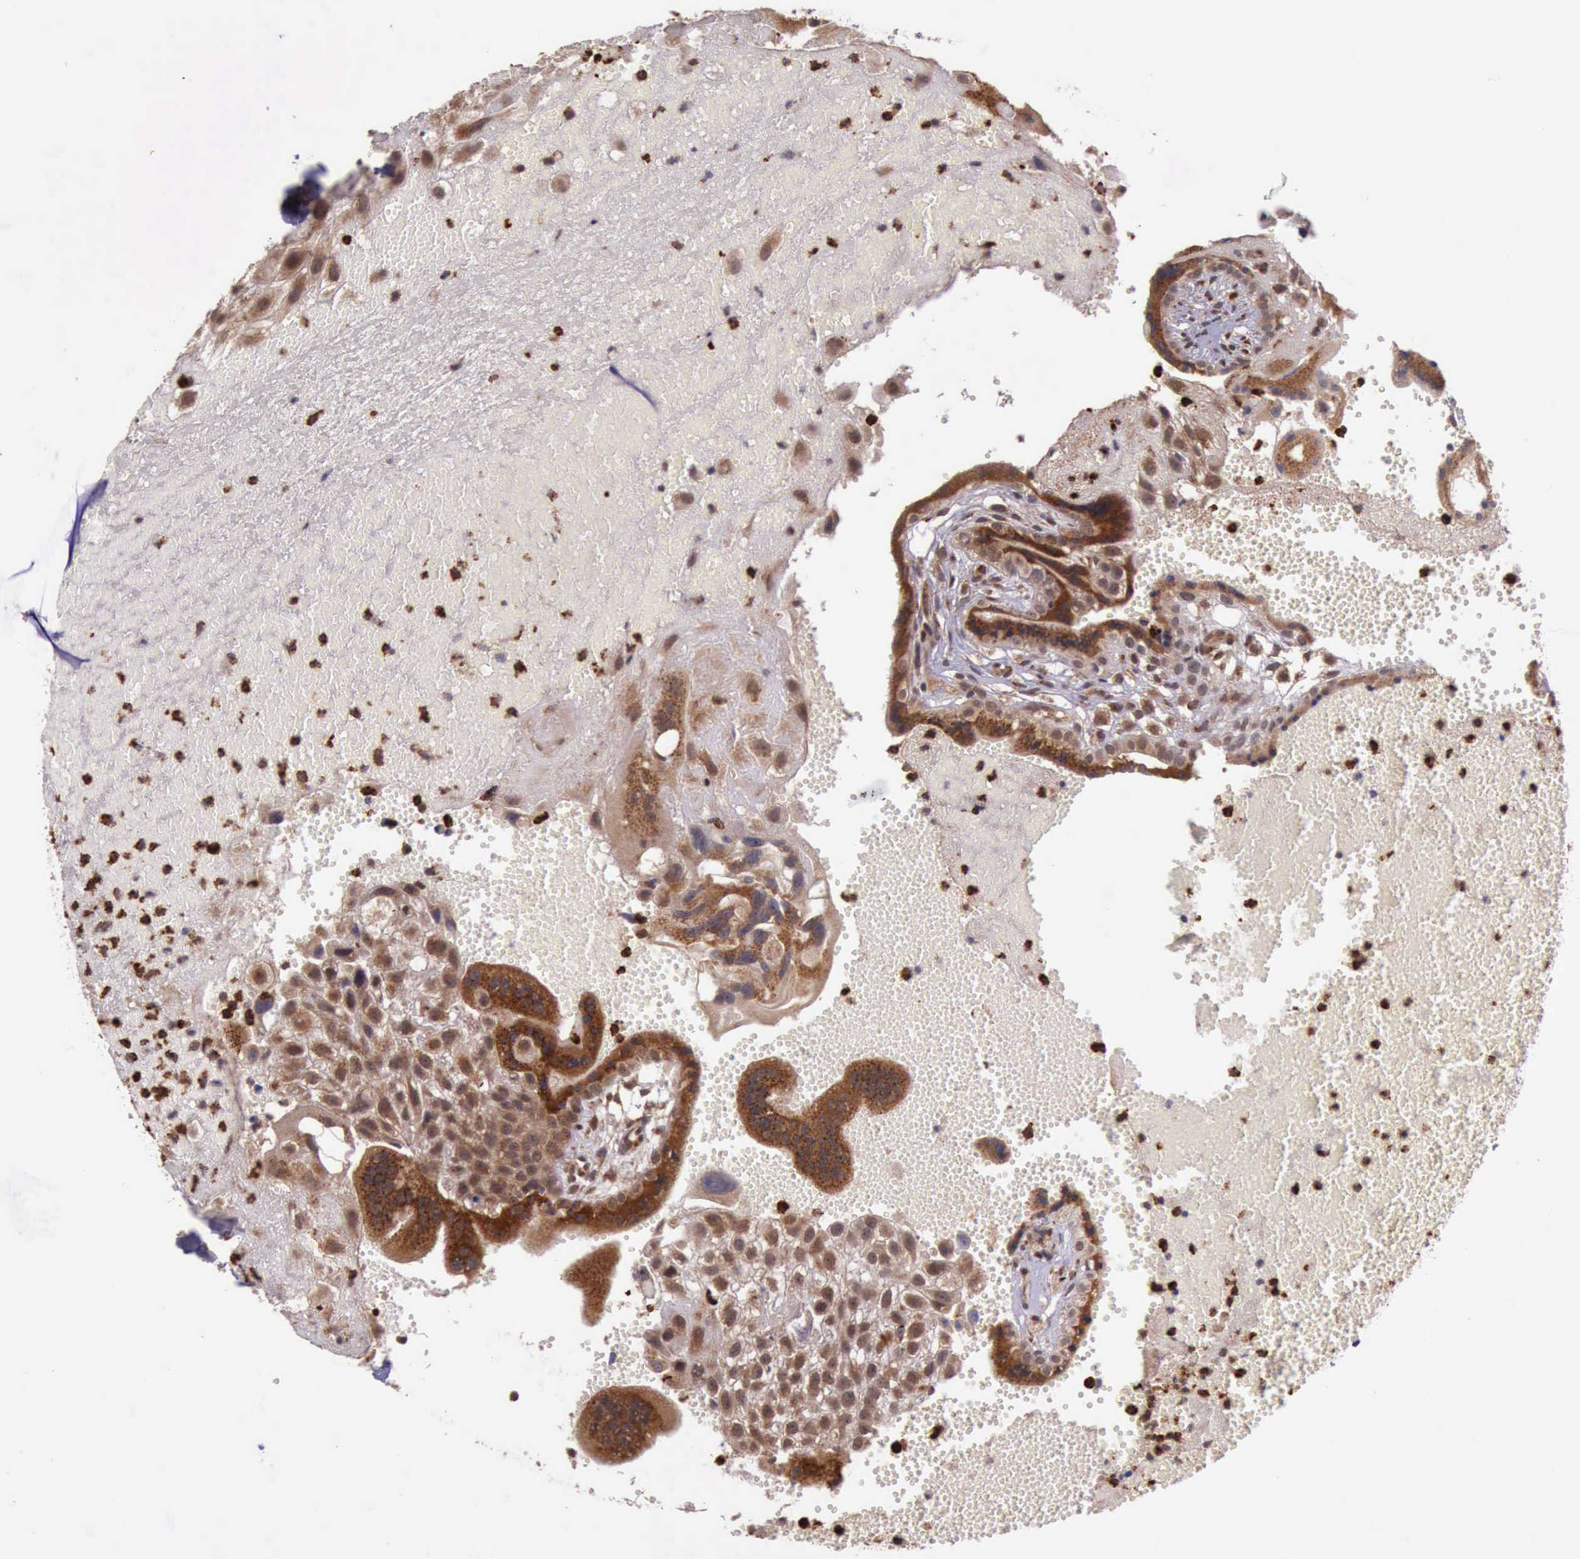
{"staining": {"intensity": "weak", "quantity": ">75%", "location": "cytoplasmic/membranous"}, "tissue": "placenta", "cell_type": "Decidual cells", "image_type": "normal", "snomed": [{"axis": "morphology", "description": "Normal tissue, NOS"}, {"axis": "topography", "description": "Placenta"}], "caption": "Human placenta stained with a brown dye reveals weak cytoplasmic/membranous positive expression in approximately >75% of decidual cells.", "gene": "ARMCX3", "patient": {"sex": "female", "age": 30}}